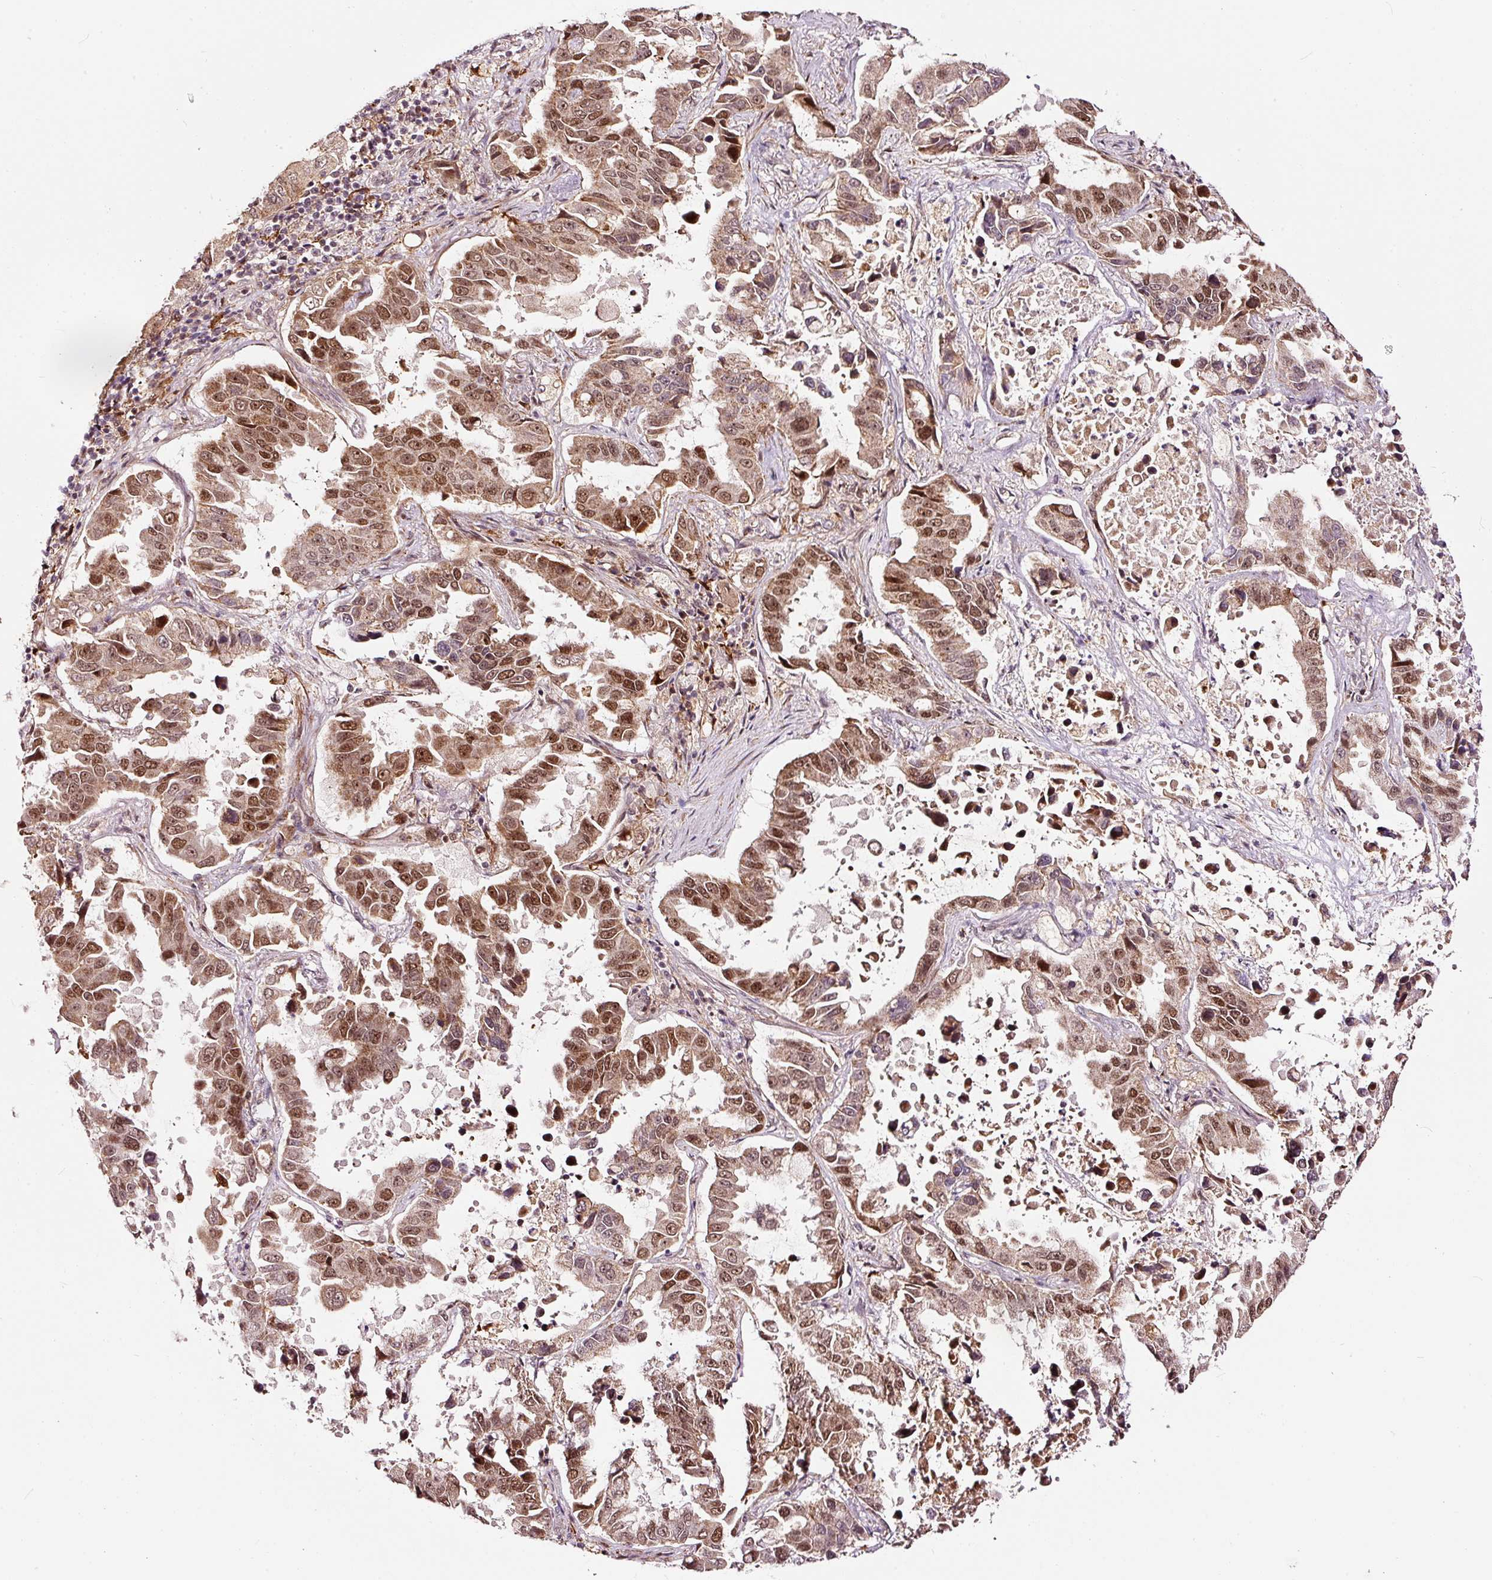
{"staining": {"intensity": "moderate", "quantity": ">75%", "location": "cytoplasmic/membranous,nuclear"}, "tissue": "lung cancer", "cell_type": "Tumor cells", "image_type": "cancer", "snomed": [{"axis": "morphology", "description": "Adenocarcinoma, NOS"}, {"axis": "topography", "description": "Lung"}], "caption": "DAB immunohistochemical staining of human lung cancer displays moderate cytoplasmic/membranous and nuclear protein positivity in approximately >75% of tumor cells.", "gene": "RFC4", "patient": {"sex": "male", "age": 64}}